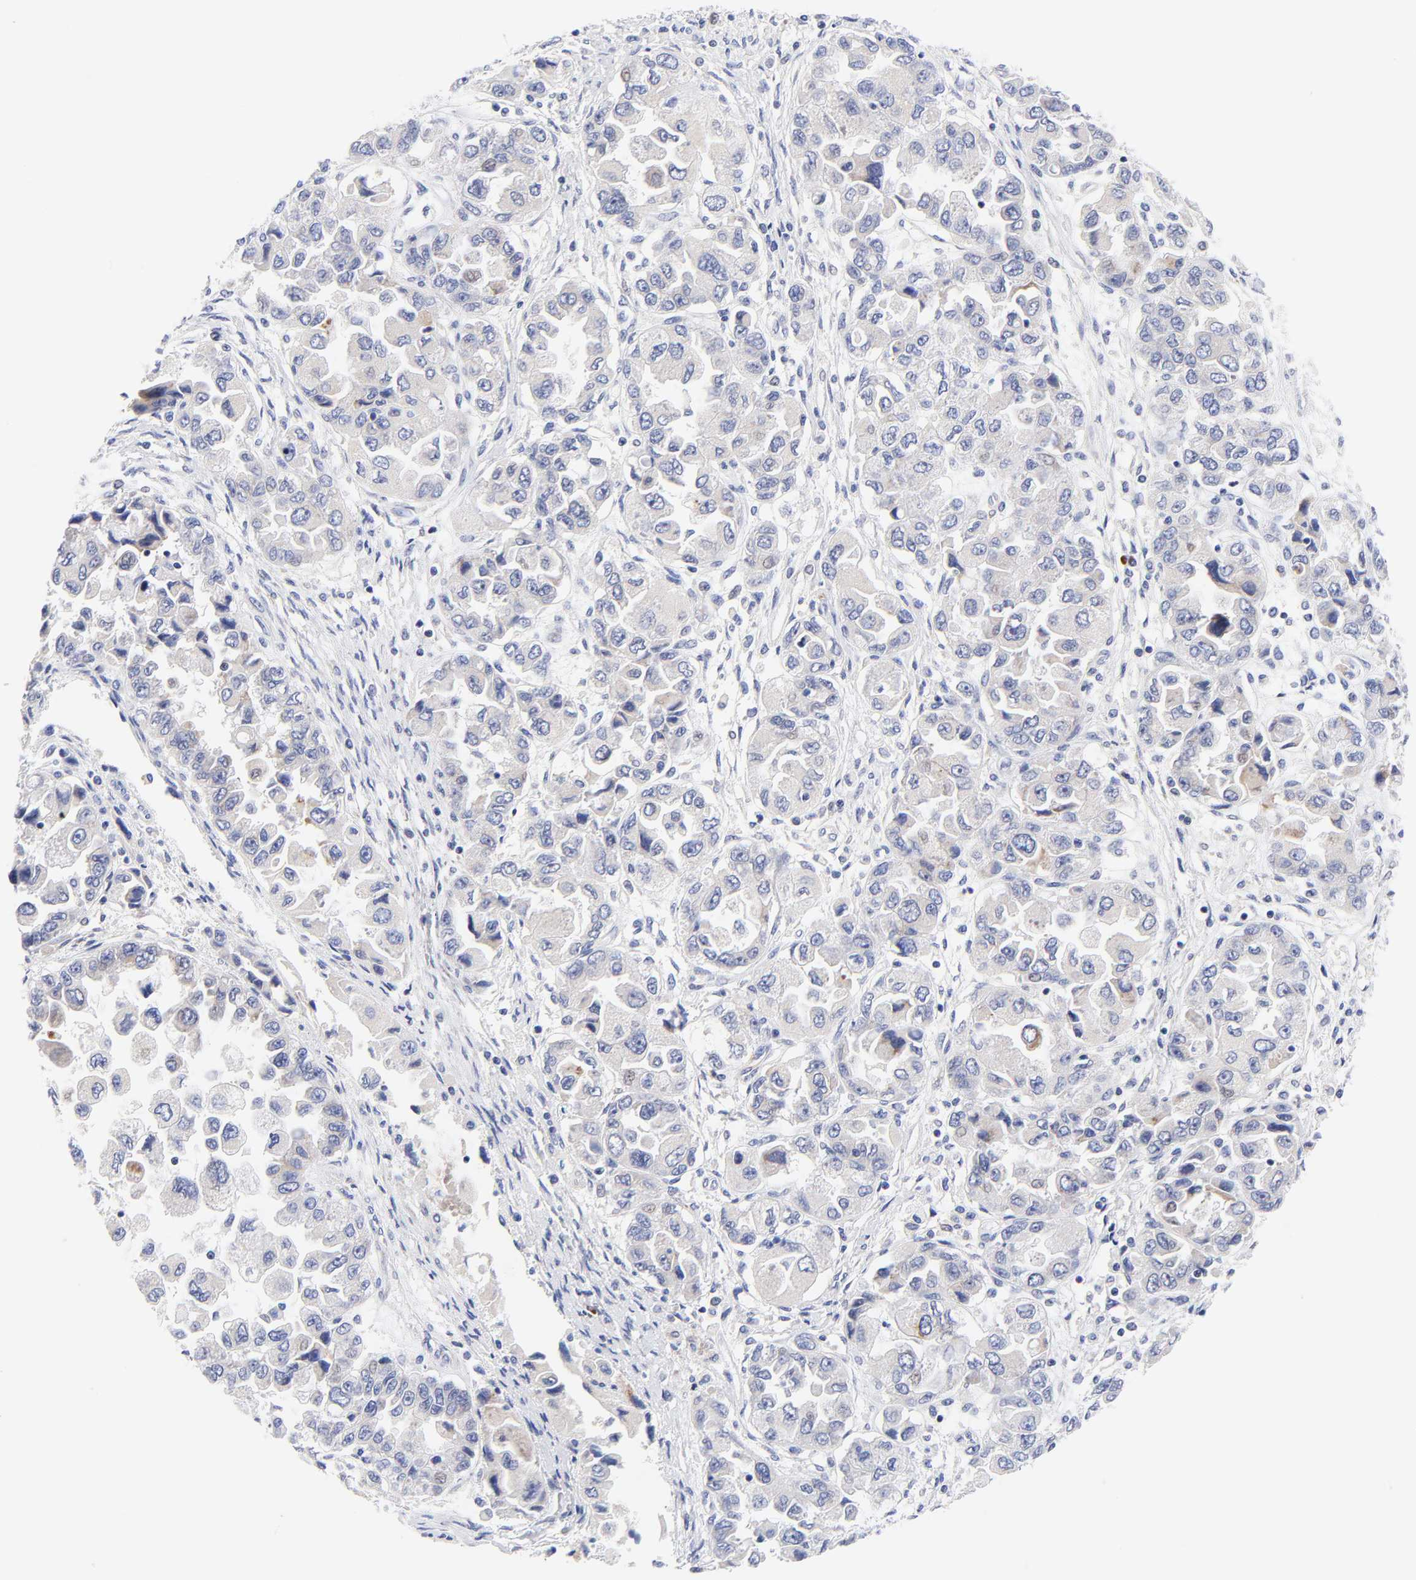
{"staining": {"intensity": "negative", "quantity": "none", "location": "none"}, "tissue": "ovarian cancer", "cell_type": "Tumor cells", "image_type": "cancer", "snomed": [{"axis": "morphology", "description": "Cystadenocarcinoma, serous, NOS"}, {"axis": "topography", "description": "Ovary"}], "caption": "The micrograph shows no significant staining in tumor cells of ovarian cancer. (IHC, brightfield microscopy, high magnification).", "gene": "AFF2", "patient": {"sex": "female", "age": 84}}